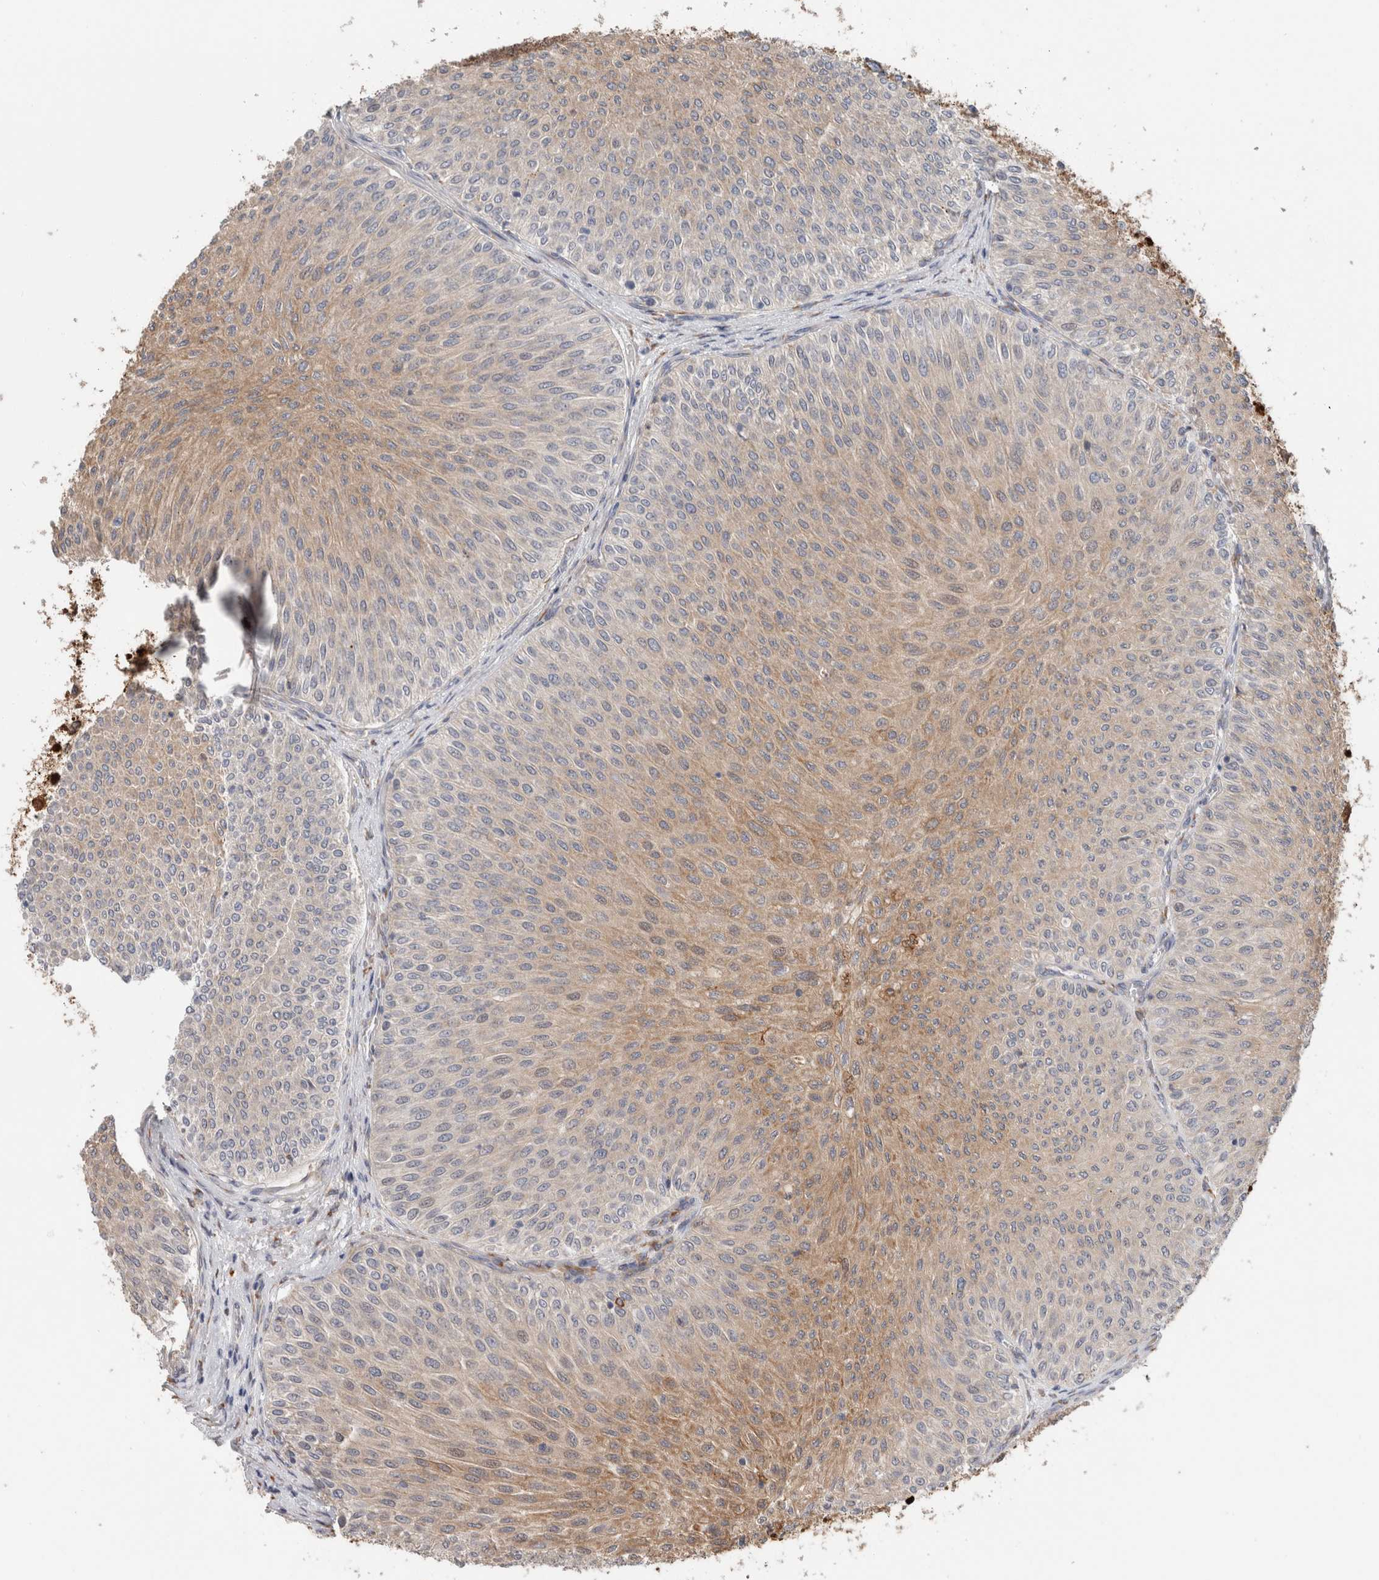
{"staining": {"intensity": "weak", "quantity": ">75%", "location": "cytoplasmic/membranous"}, "tissue": "urothelial cancer", "cell_type": "Tumor cells", "image_type": "cancer", "snomed": [{"axis": "morphology", "description": "Urothelial carcinoma, Low grade"}, {"axis": "topography", "description": "Urinary bladder"}], "caption": "This image reveals urothelial cancer stained with immunohistochemistry (IHC) to label a protein in brown. The cytoplasmic/membranous of tumor cells show weak positivity for the protein. Nuclei are counter-stained blue.", "gene": "P4HA1", "patient": {"sex": "male", "age": 78}}